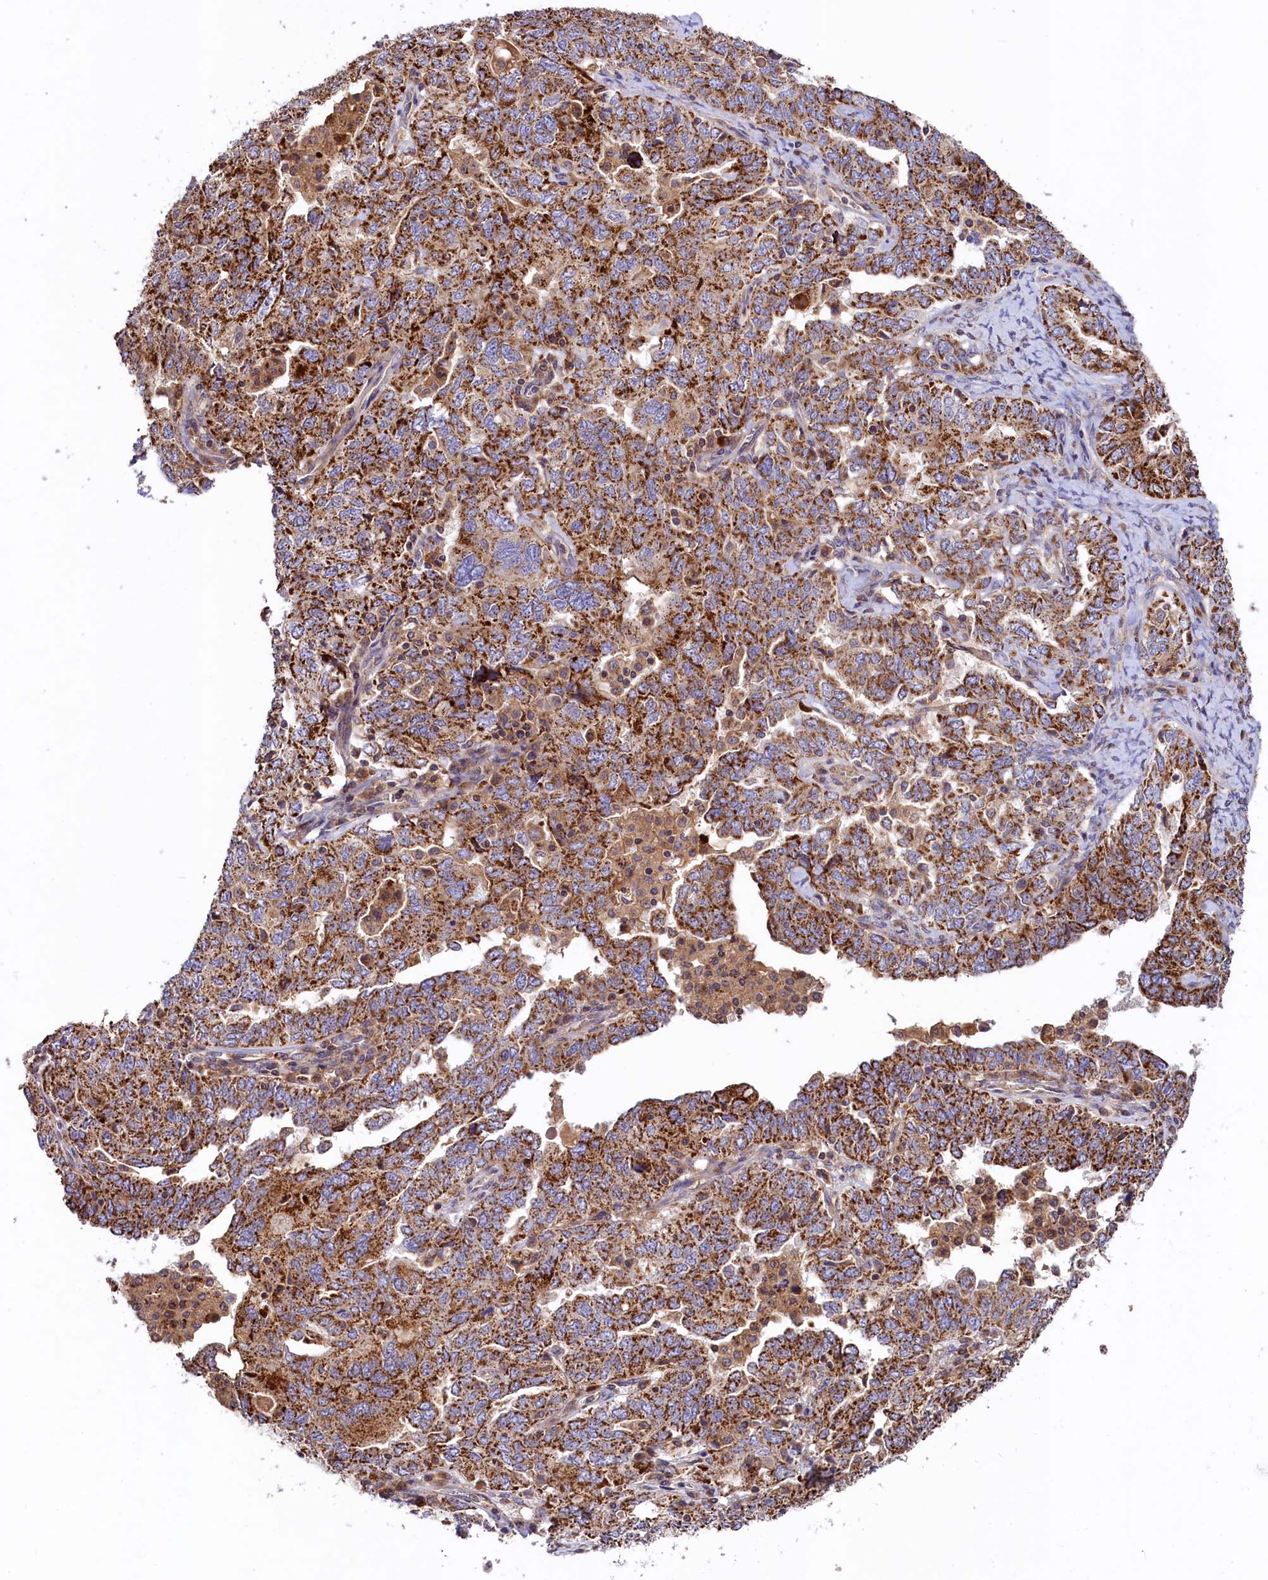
{"staining": {"intensity": "strong", "quantity": ">75%", "location": "cytoplasmic/membranous"}, "tissue": "ovarian cancer", "cell_type": "Tumor cells", "image_type": "cancer", "snomed": [{"axis": "morphology", "description": "Carcinoma, endometroid"}, {"axis": "topography", "description": "Ovary"}], "caption": "A brown stain highlights strong cytoplasmic/membranous staining of a protein in endometroid carcinoma (ovarian) tumor cells.", "gene": "CIAO3", "patient": {"sex": "female", "age": 62}}